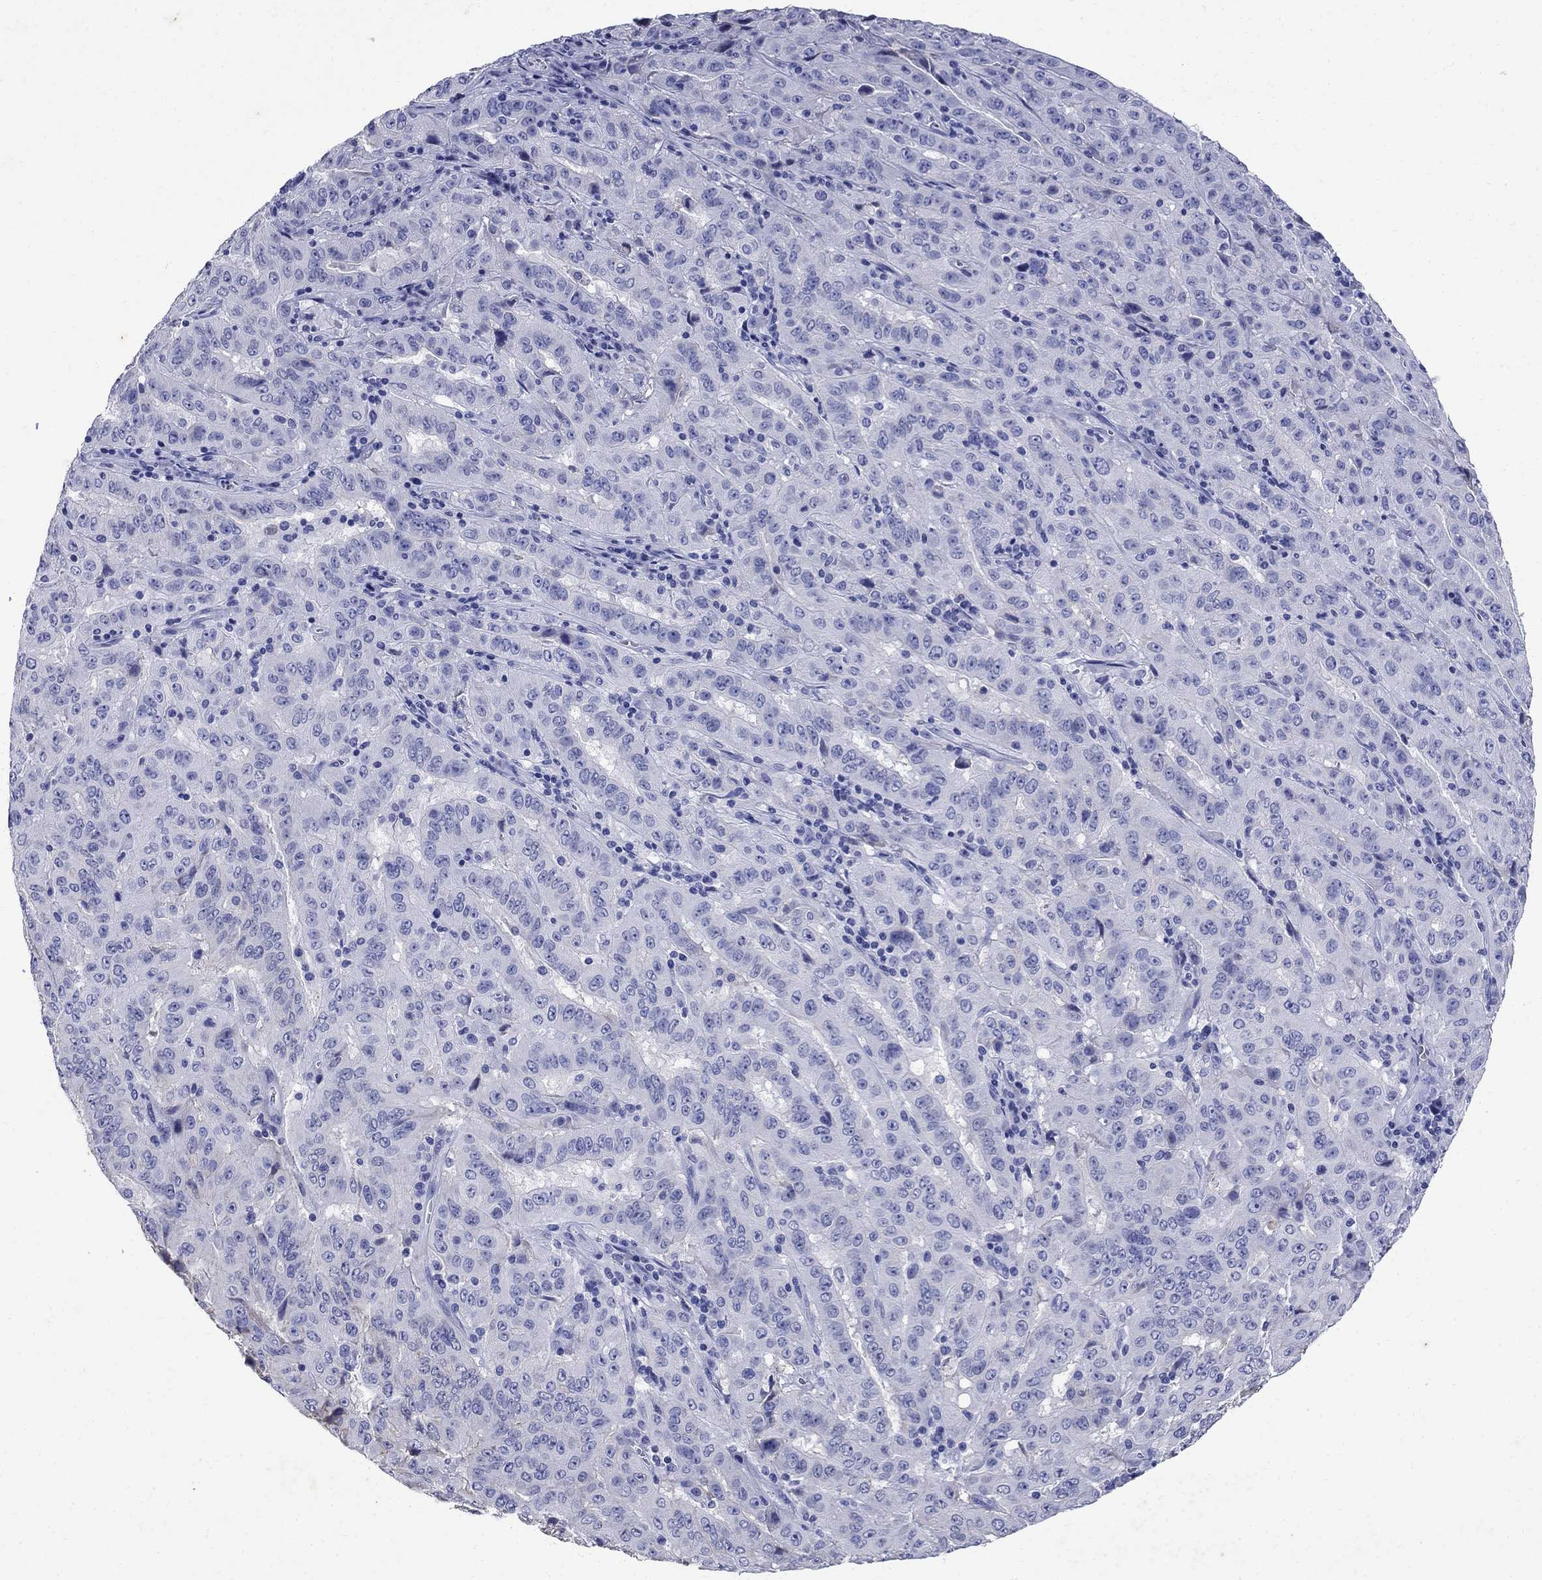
{"staining": {"intensity": "negative", "quantity": "none", "location": "none"}, "tissue": "pancreatic cancer", "cell_type": "Tumor cells", "image_type": "cancer", "snomed": [{"axis": "morphology", "description": "Adenocarcinoma, NOS"}, {"axis": "topography", "description": "Pancreas"}], "caption": "The micrograph demonstrates no significant expression in tumor cells of adenocarcinoma (pancreatic).", "gene": "CD1A", "patient": {"sex": "male", "age": 63}}